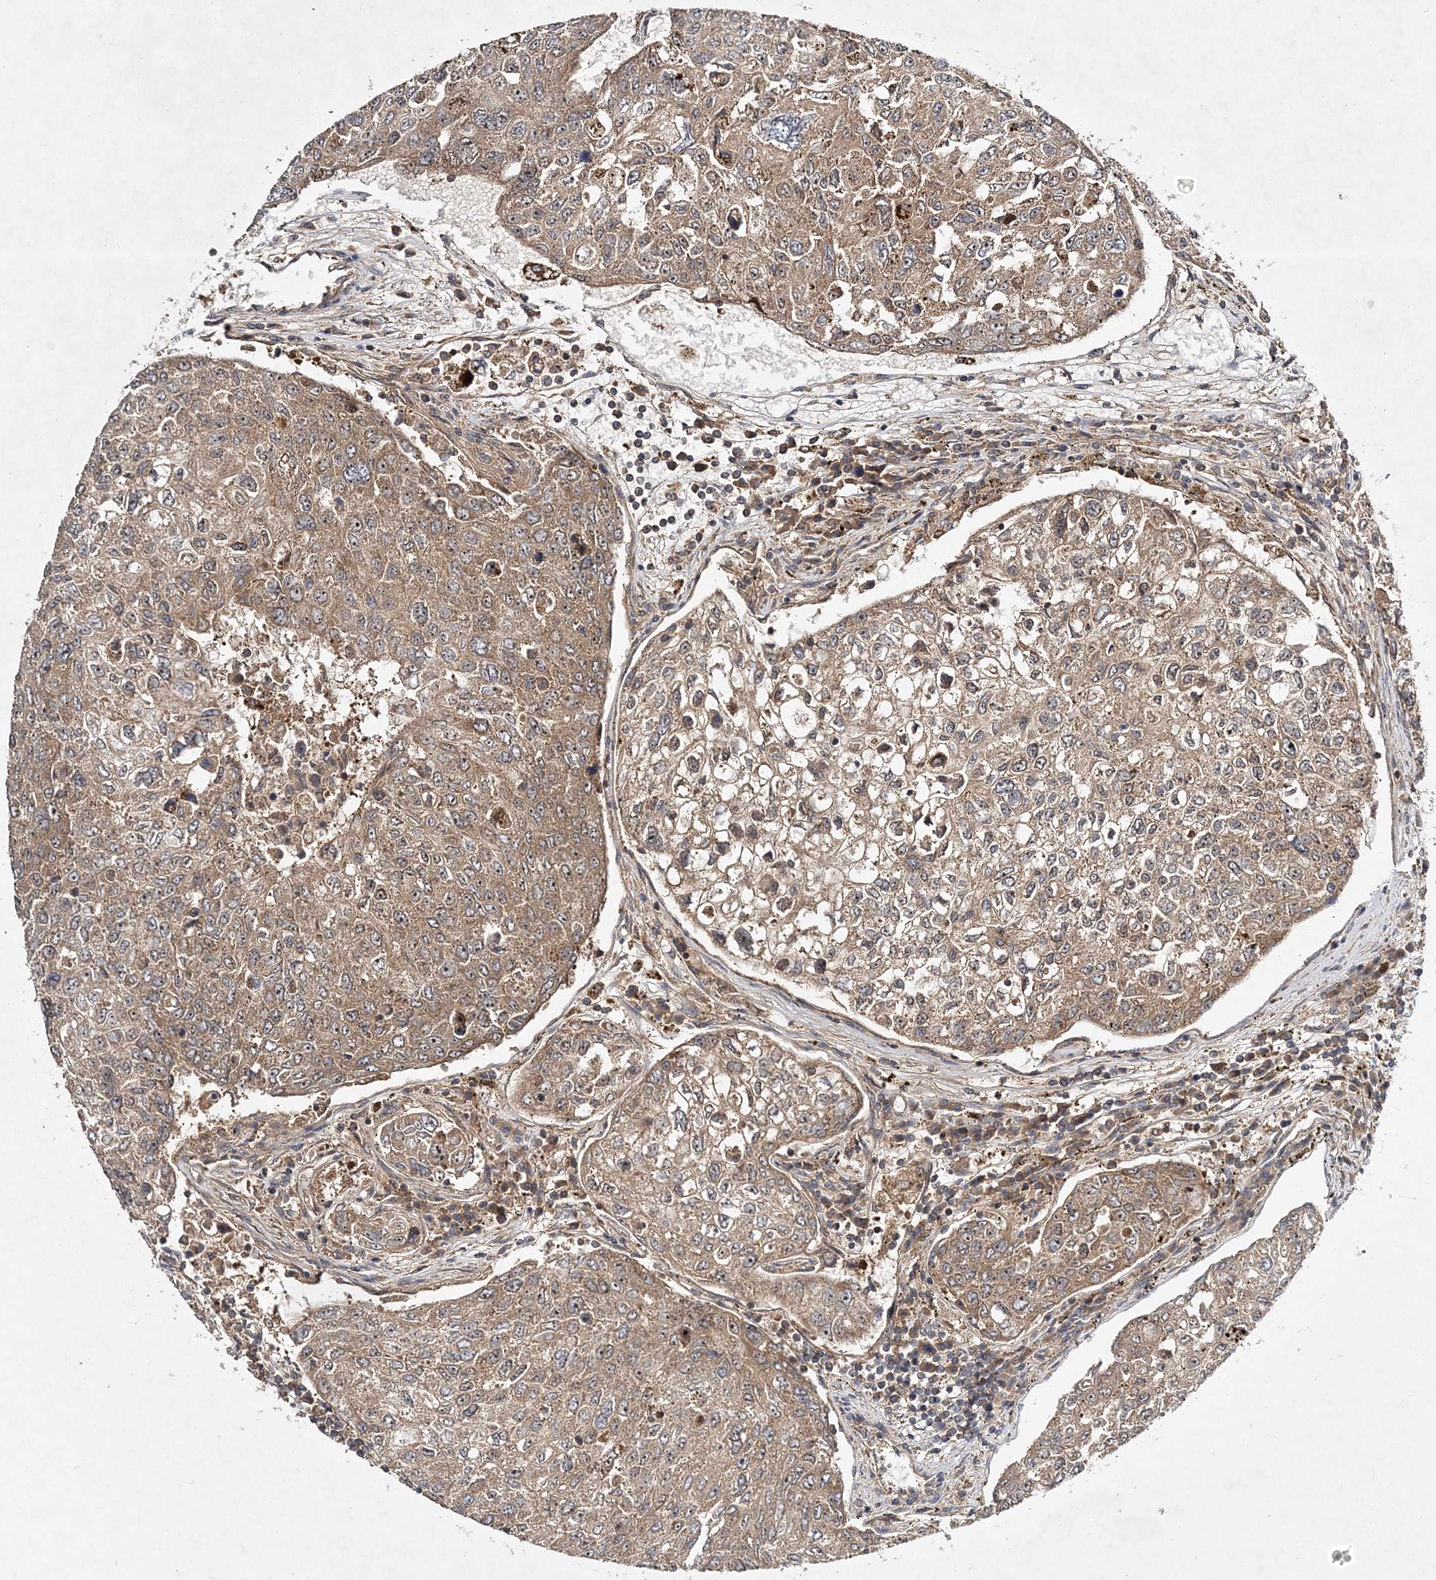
{"staining": {"intensity": "moderate", "quantity": ">75%", "location": "cytoplasmic/membranous"}, "tissue": "urothelial cancer", "cell_type": "Tumor cells", "image_type": "cancer", "snomed": [{"axis": "morphology", "description": "Urothelial carcinoma, High grade"}, {"axis": "topography", "description": "Lymph node"}, {"axis": "topography", "description": "Urinary bladder"}], "caption": "Immunohistochemical staining of human urothelial cancer exhibits moderate cytoplasmic/membranous protein expression in about >75% of tumor cells.", "gene": "TMEM9B", "patient": {"sex": "male", "age": 51}}